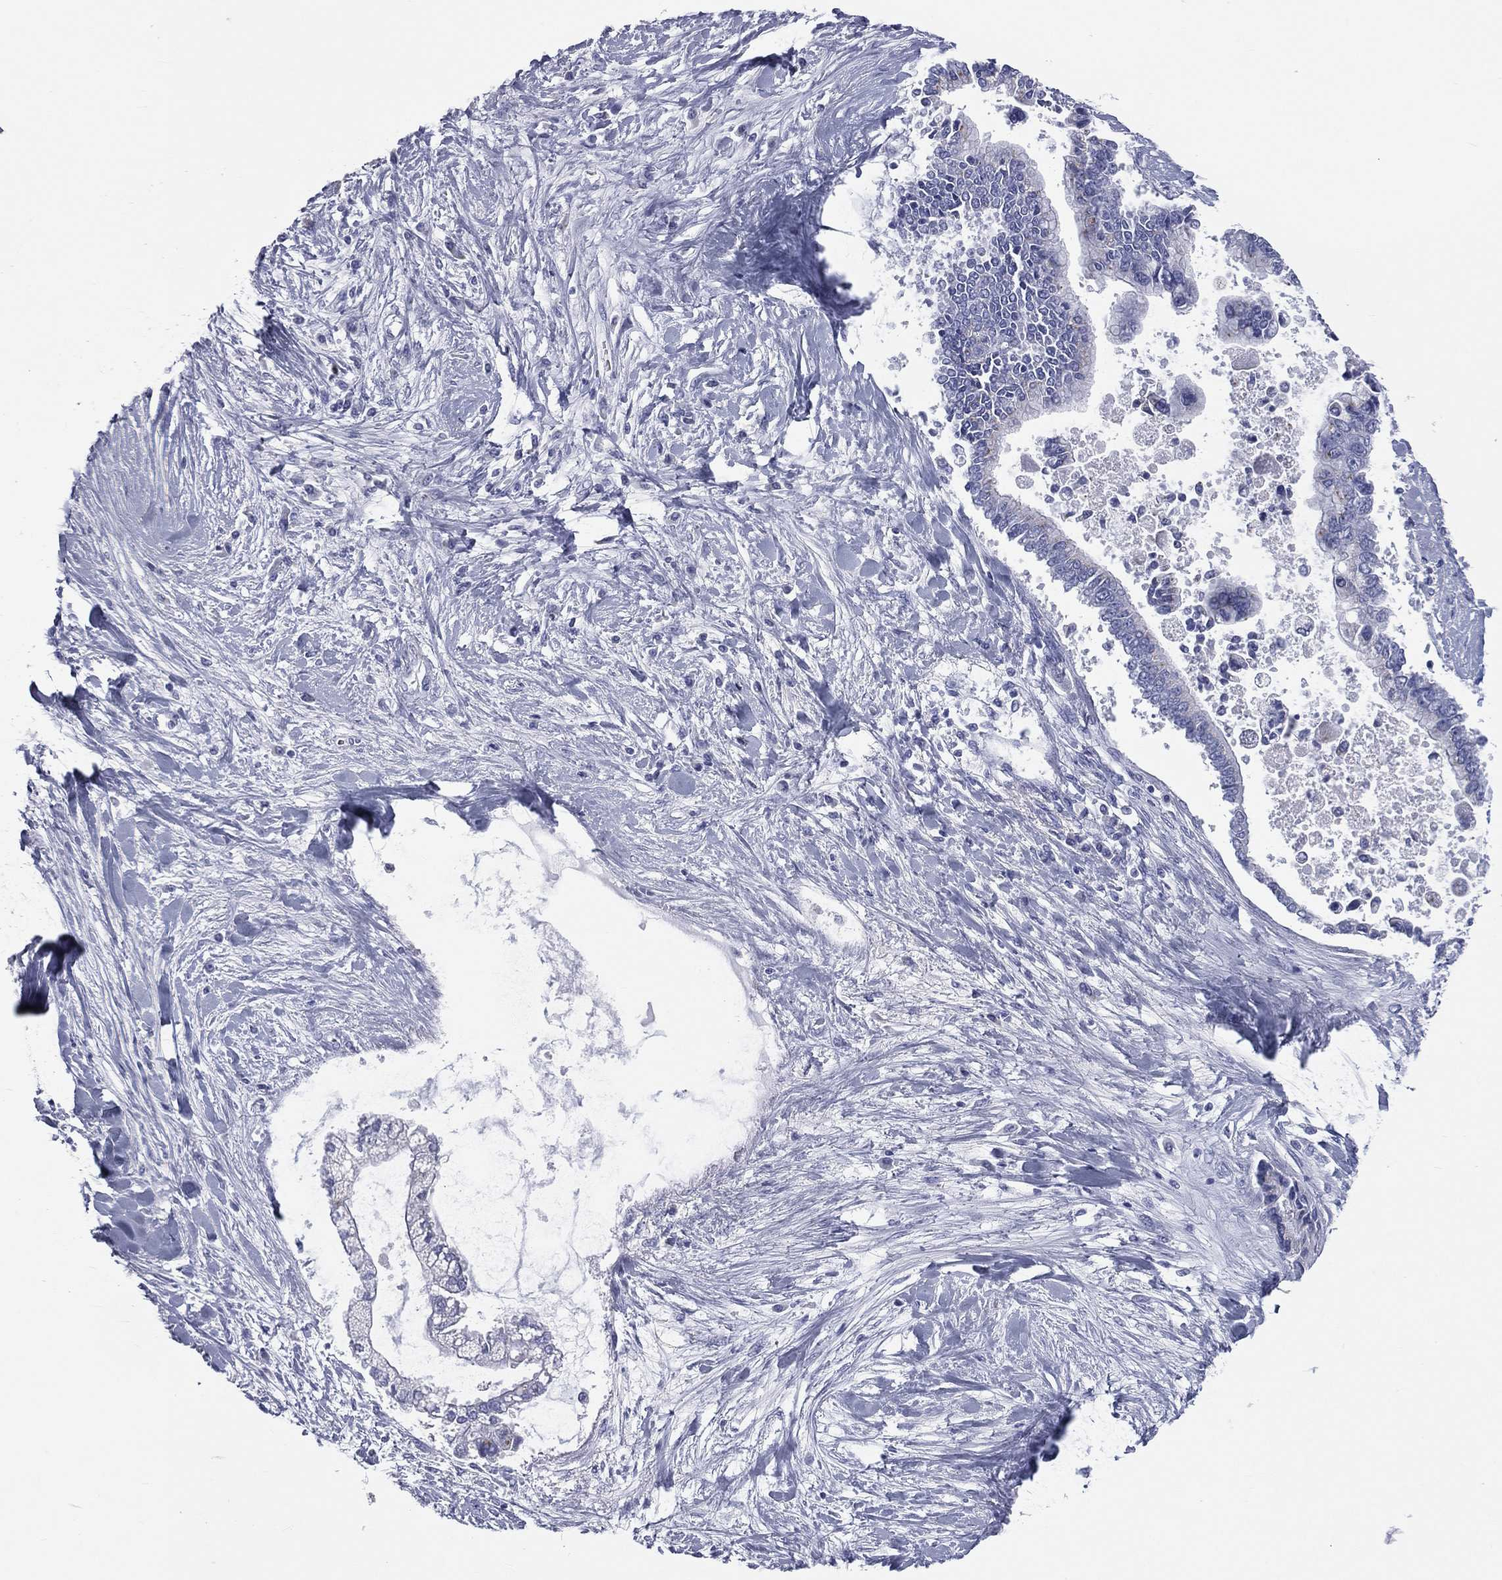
{"staining": {"intensity": "negative", "quantity": "none", "location": "none"}, "tissue": "liver cancer", "cell_type": "Tumor cells", "image_type": "cancer", "snomed": [{"axis": "morphology", "description": "Cholangiocarcinoma"}, {"axis": "topography", "description": "Liver"}], "caption": "DAB immunohistochemical staining of human cholangiocarcinoma (liver) reveals no significant staining in tumor cells.", "gene": "MLN", "patient": {"sex": "male", "age": 50}}